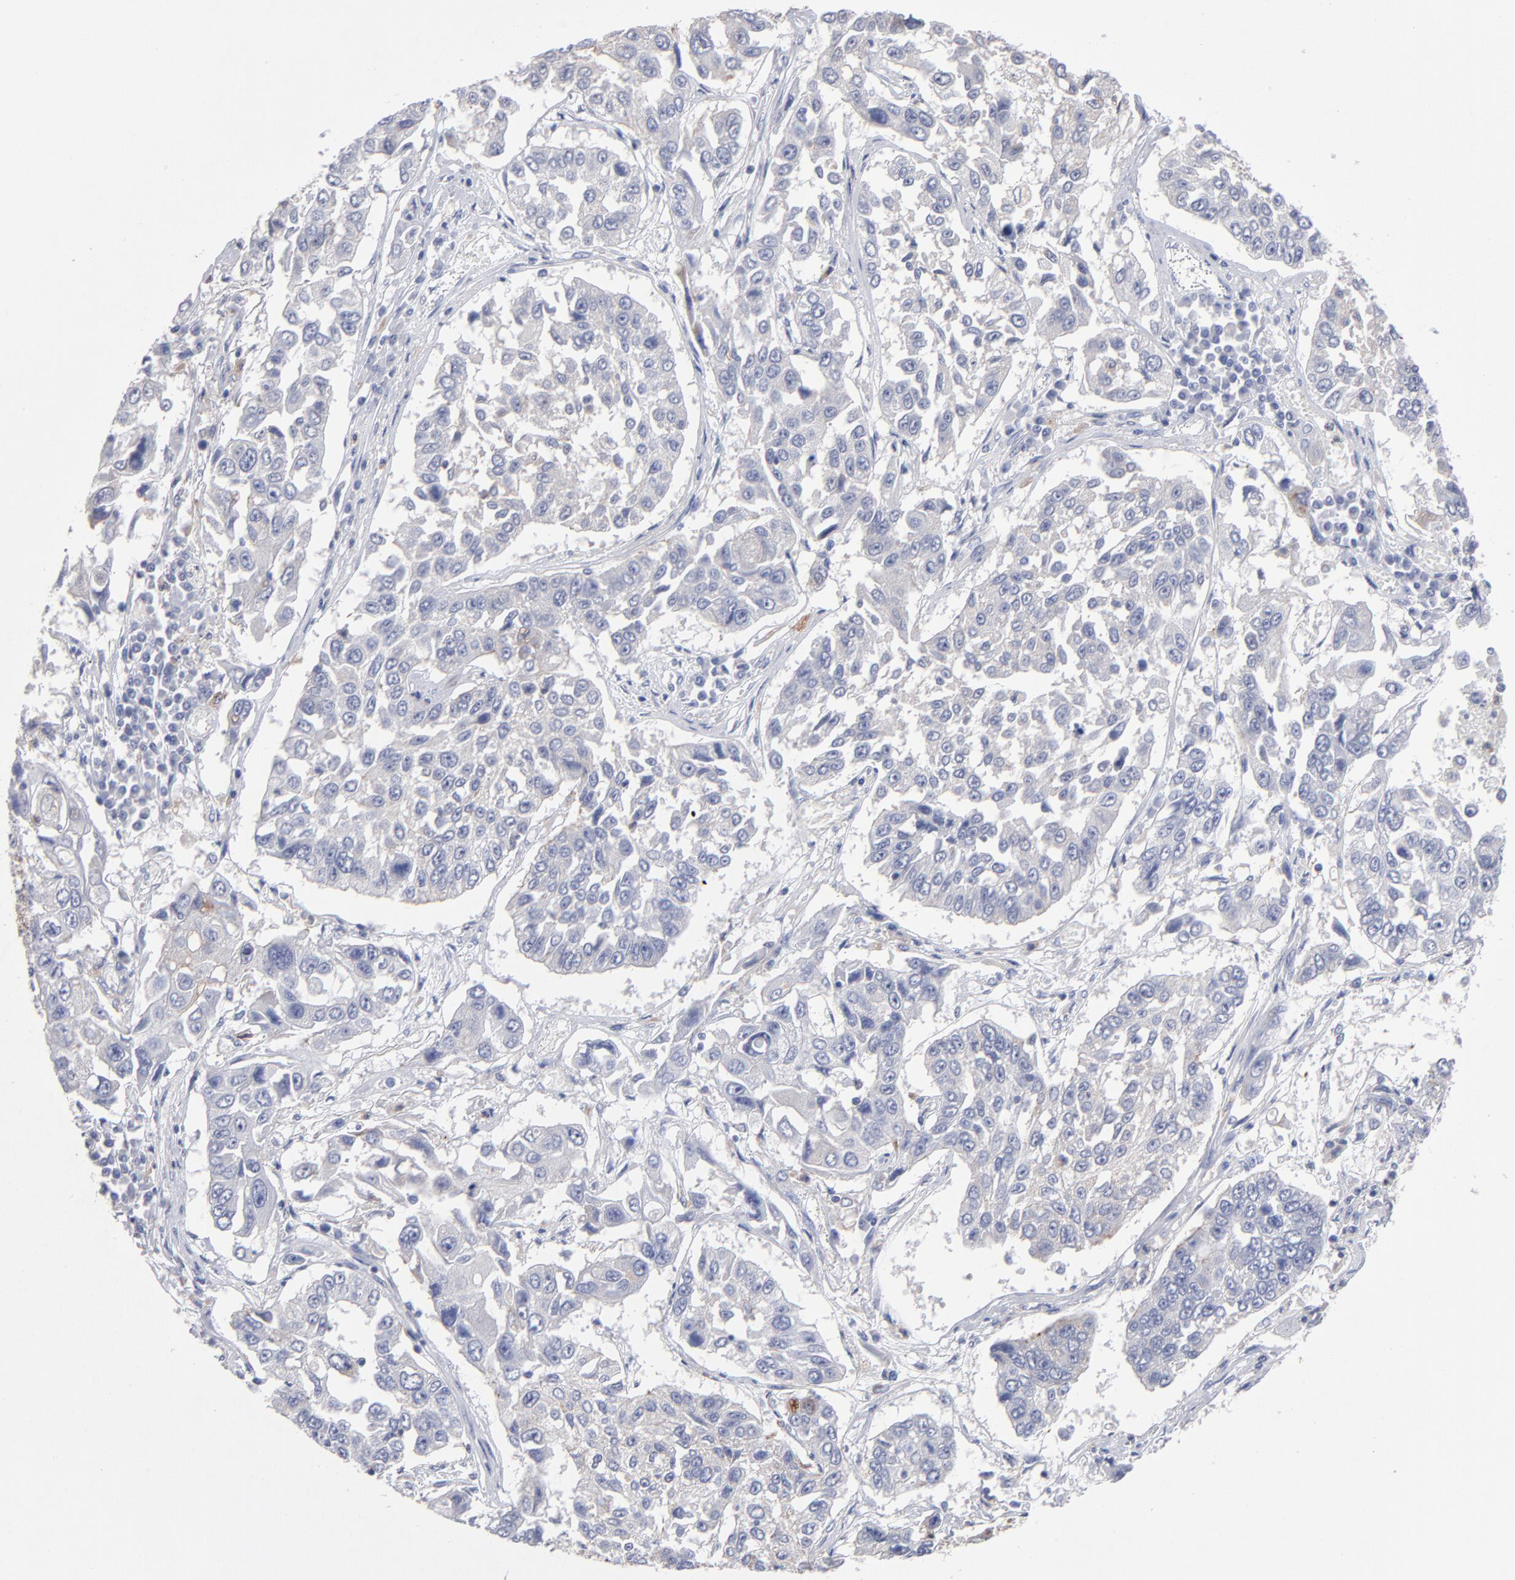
{"staining": {"intensity": "negative", "quantity": "none", "location": "none"}, "tissue": "lung cancer", "cell_type": "Tumor cells", "image_type": "cancer", "snomed": [{"axis": "morphology", "description": "Squamous cell carcinoma, NOS"}, {"axis": "topography", "description": "Lung"}], "caption": "An immunohistochemistry micrograph of squamous cell carcinoma (lung) is shown. There is no staining in tumor cells of squamous cell carcinoma (lung).", "gene": "RRAGB", "patient": {"sex": "male", "age": 71}}